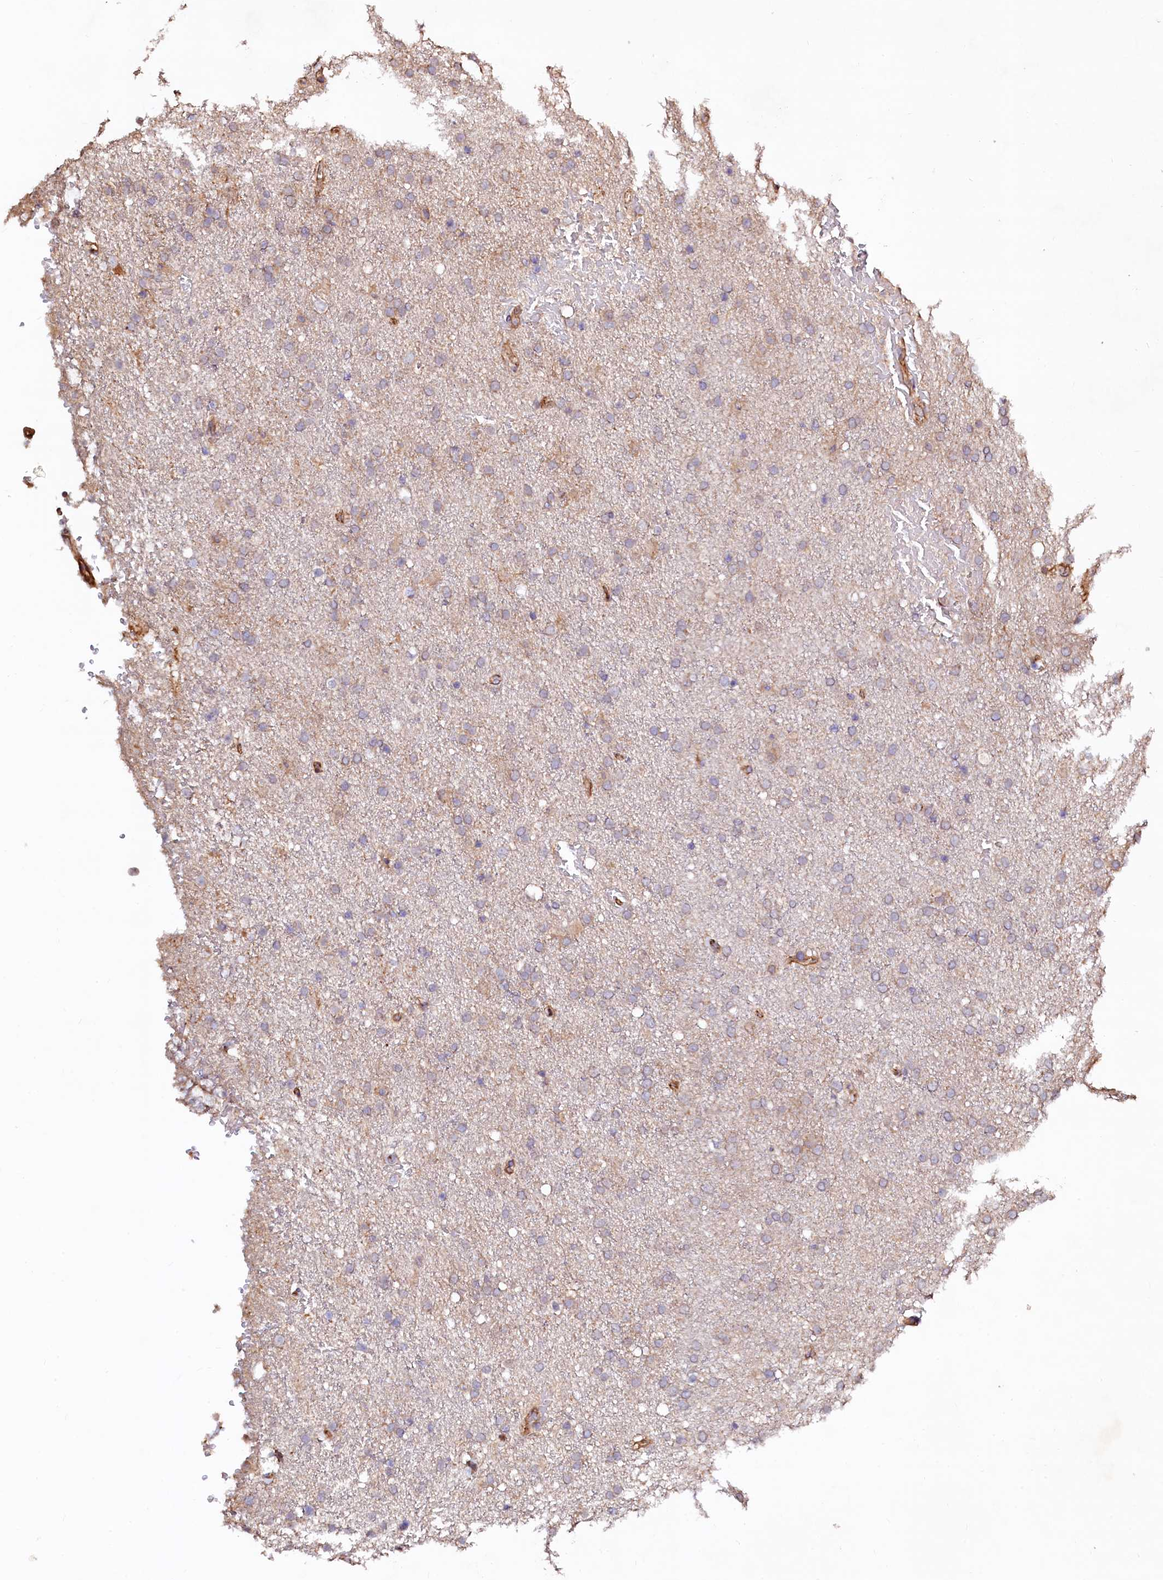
{"staining": {"intensity": "weak", "quantity": "<25%", "location": "cytoplasmic/membranous"}, "tissue": "glioma", "cell_type": "Tumor cells", "image_type": "cancer", "snomed": [{"axis": "morphology", "description": "Glioma, malignant, High grade"}, {"axis": "topography", "description": "Brain"}], "caption": "A histopathology image of human glioma is negative for staining in tumor cells.", "gene": "KLHDC4", "patient": {"sex": "male", "age": 72}}